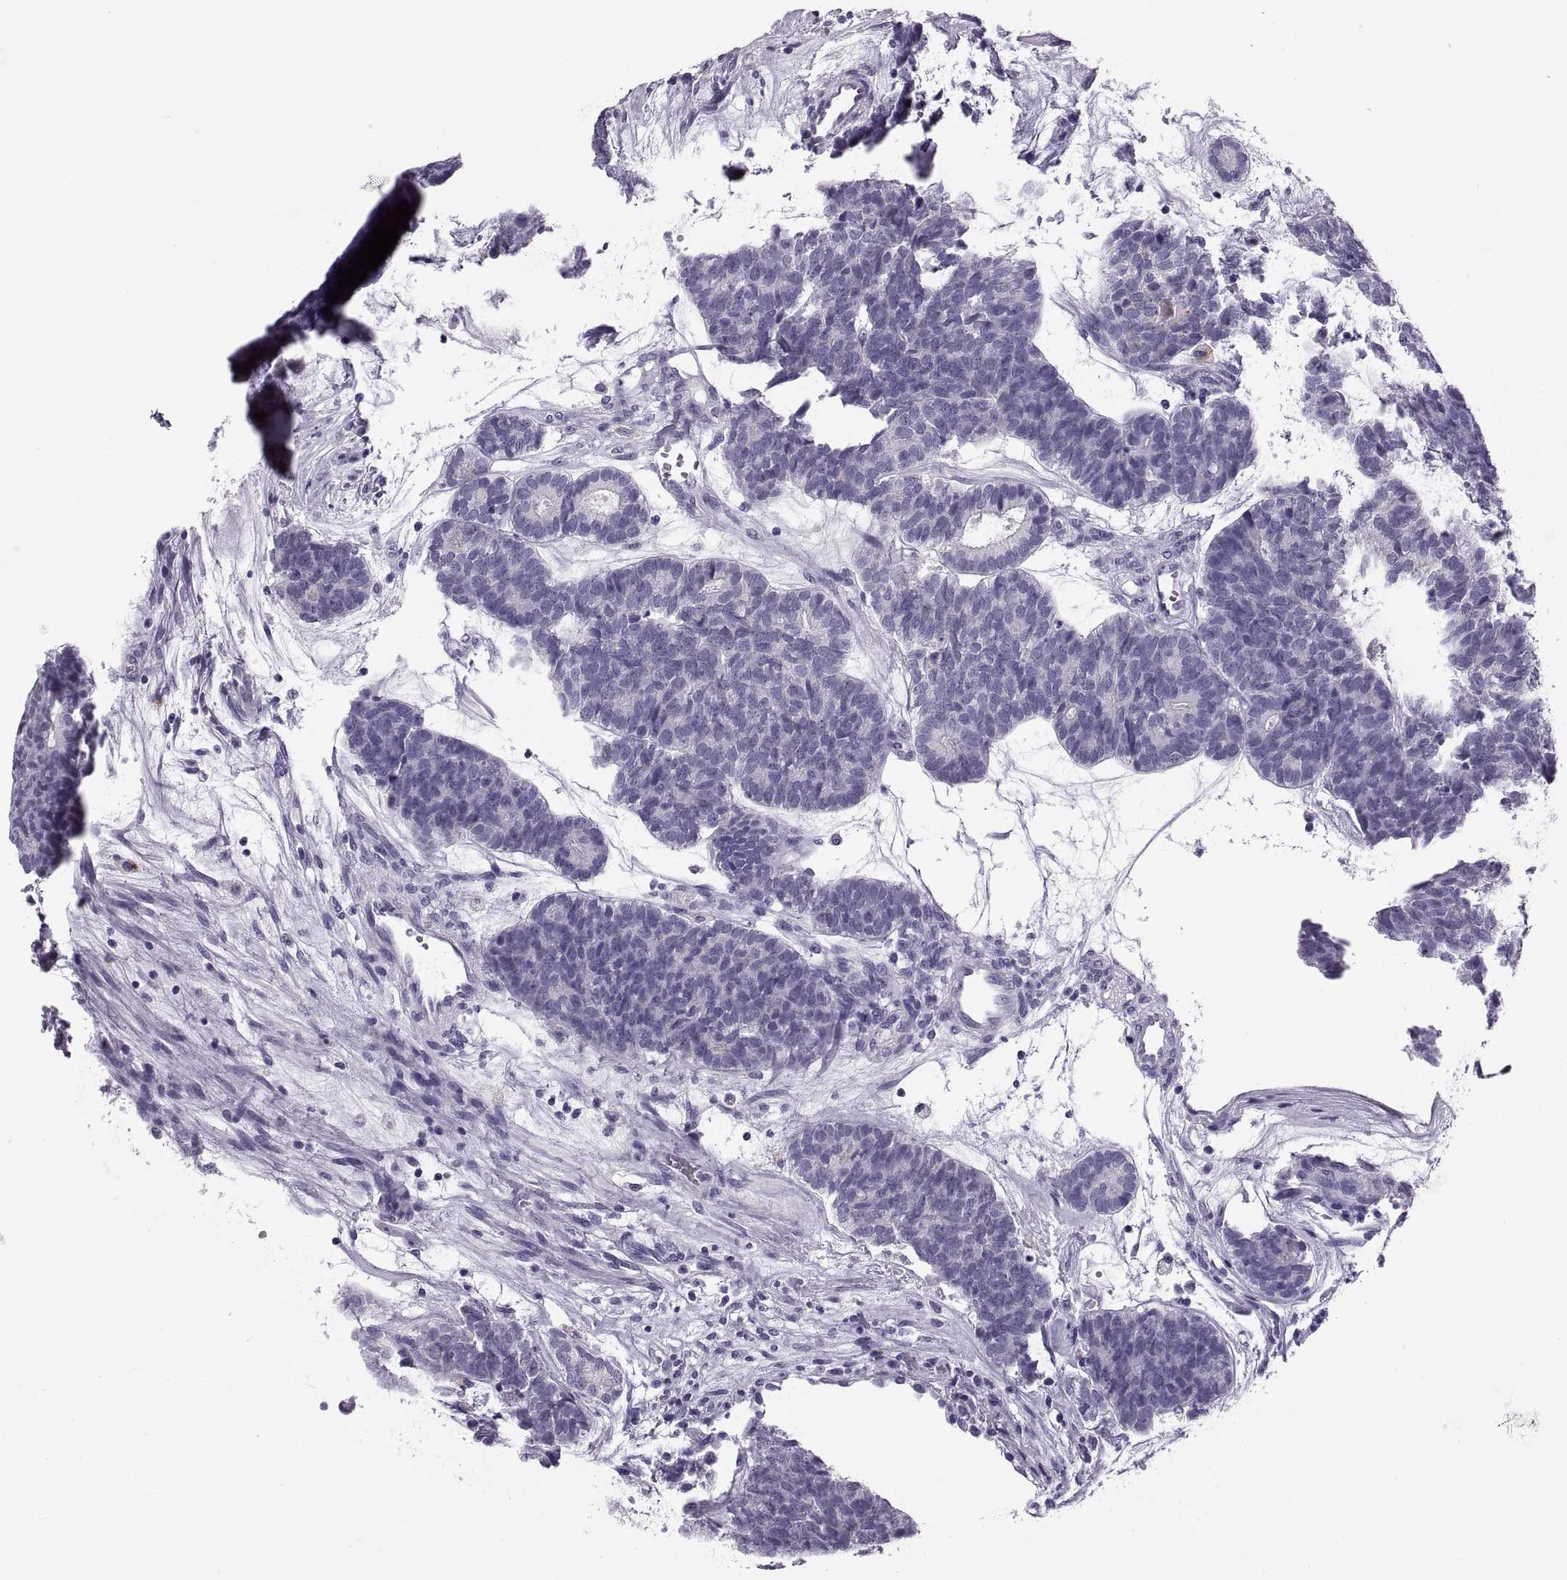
{"staining": {"intensity": "negative", "quantity": "none", "location": "none"}, "tissue": "head and neck cancer", "cell_type": "Tumor cells", "image_type": "cancer", "snomed": [{"axis": "morphology", "description": "Adenocarcinoma, NOS"}, {"axis": "topography", "description": "Head-Neck"}], "caption": "Human head and neck cancer (adenocarcinoma) stained for a protein using IHC displays no expression in tumor cells.", "gene": "QRICH2", "patient": {"sex": "female", "age": 81}}